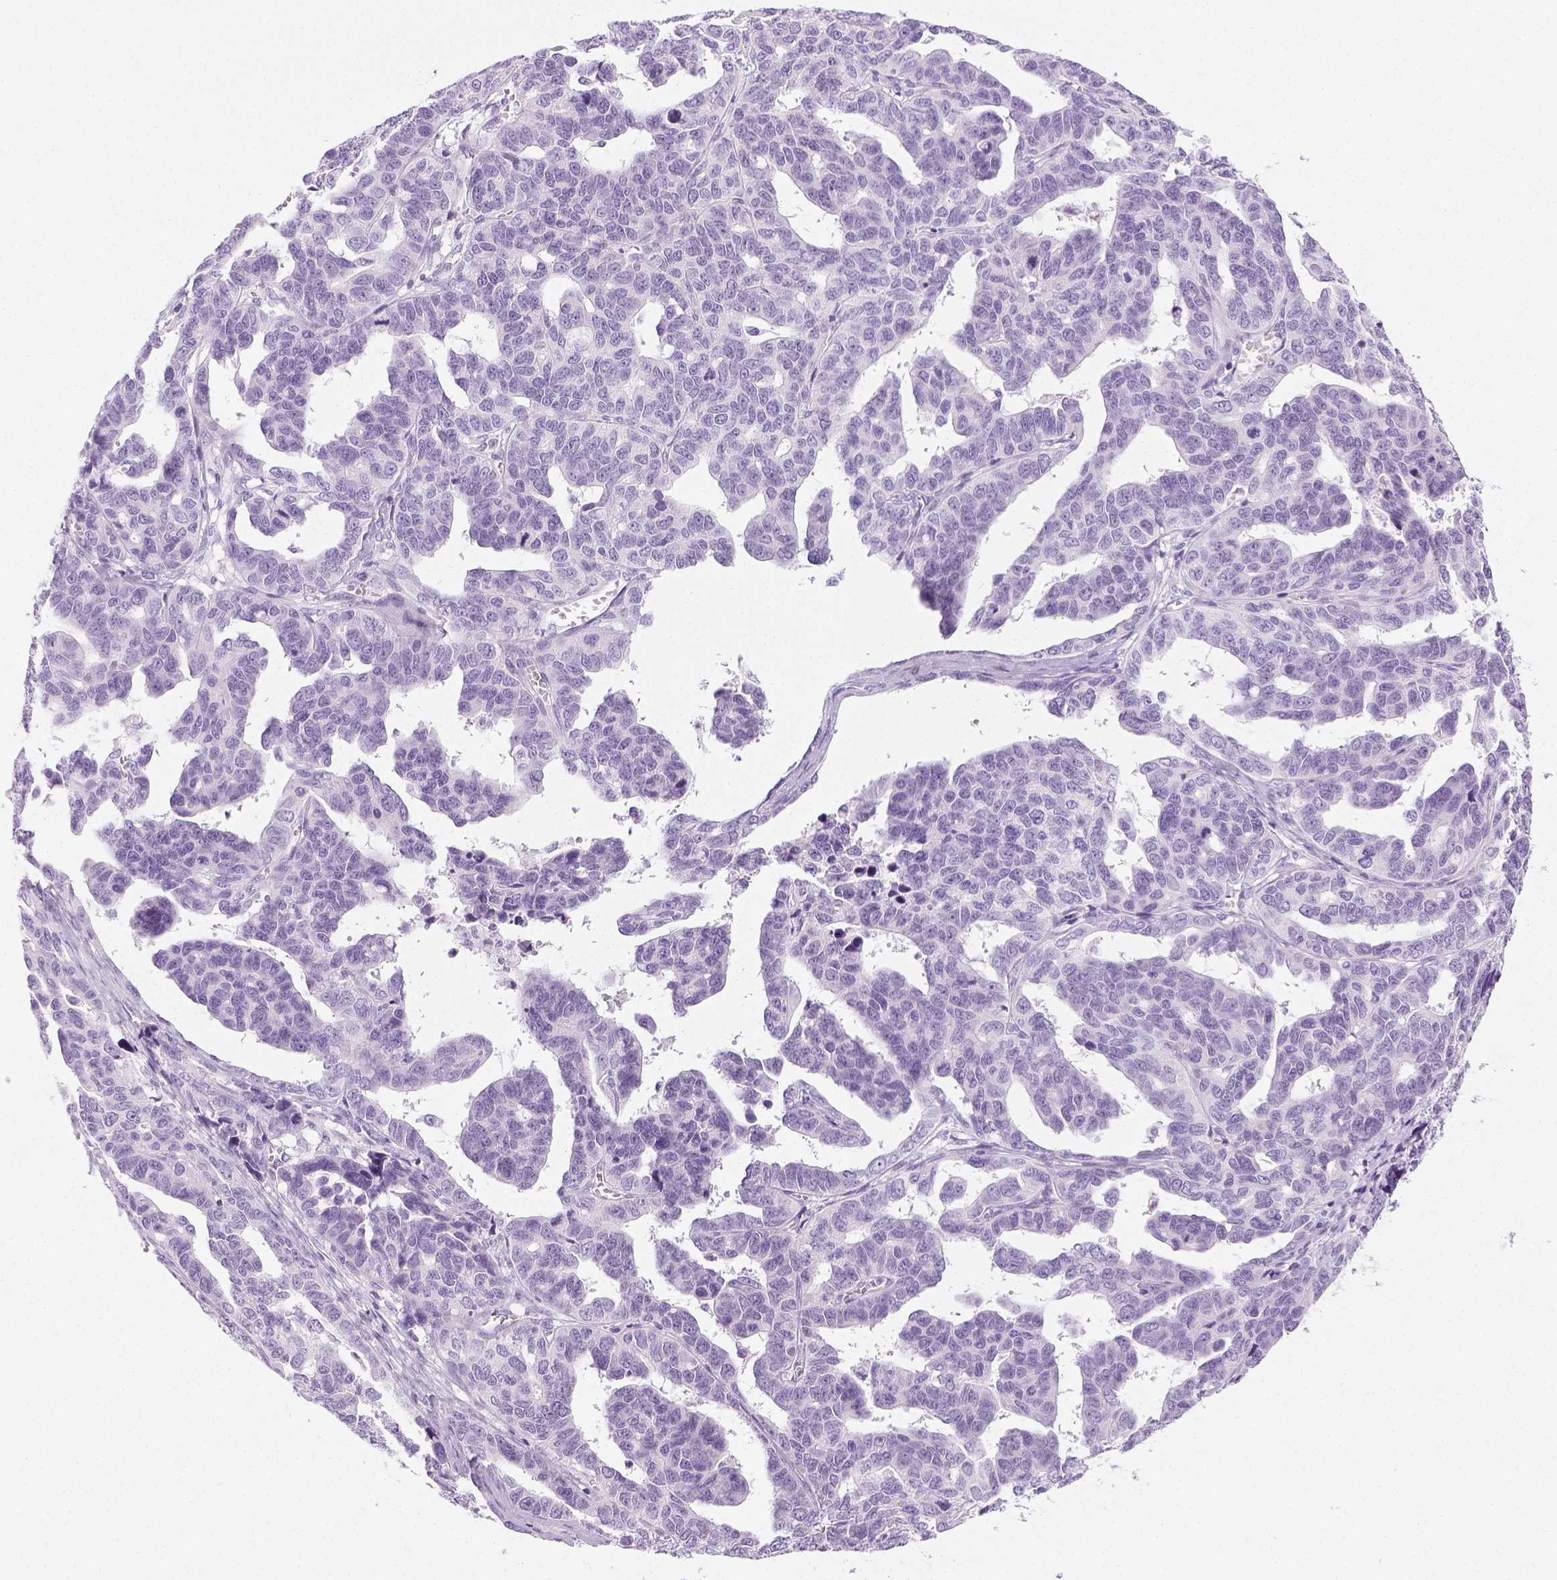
{"staining": {"intensity": "negative", "quantity": "none", "location": "none"}, "tissue": "ovarian cancer", "cell_type": "Tumor cells", "image_type": "cancer", "snomed": [{"axis": "morphology", "description": "Cystadenocarcinoma, serous, NOS"}, {"axis": "topography", "description": "Ovary"}], "caption": "Ovarian cancer (serous cystadenocarcinoma) stained for a protein using immunohistochemistry exhibits no staining tumor cells.", "gene": "LGSN", "patient": {"sex": "female", "age": 69}}